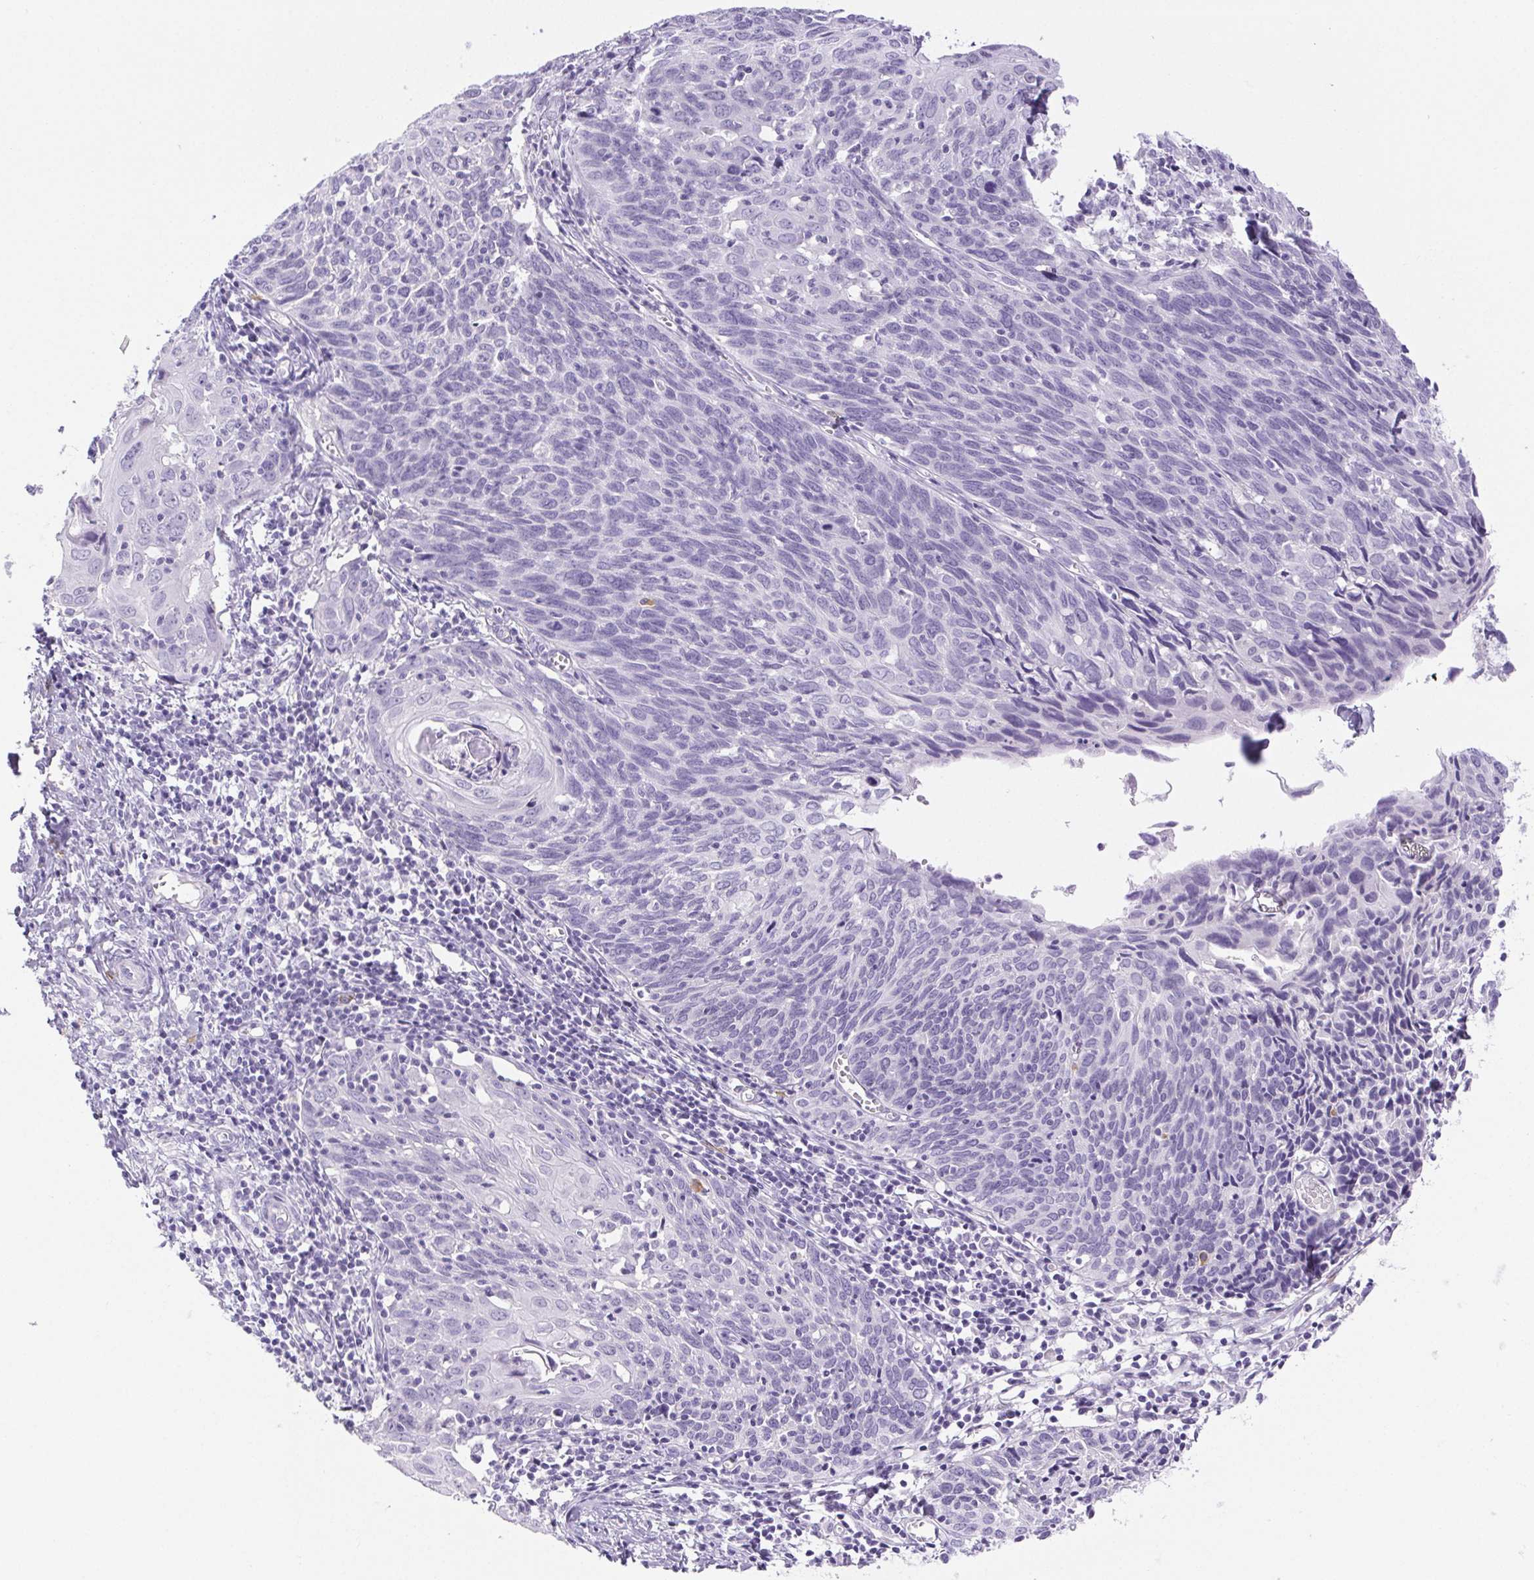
{"staining": {"intensity": "negative", "quantity": "none", "location": "none"}, "tissue": "cervical cancer", "cell_type": "Tumor cells", "image_type": "cancer", "snomed": [{"axis": "morphology", "description": "Squamous cell carcinoma, NOS"}, {"axis": "topography", "description": "Cervix"}], "caption": "Immunohistochemistry of human squamous cell carcinoma (cervical) displays no expression in tumor cells. Brightfield microscopy of immunohistochemistry stained with DAB (brown) and hematoxylin (blue), captured at high magnification.", "gene": "PAPPA2", "patient": {"sex": "female", "age": 39}}